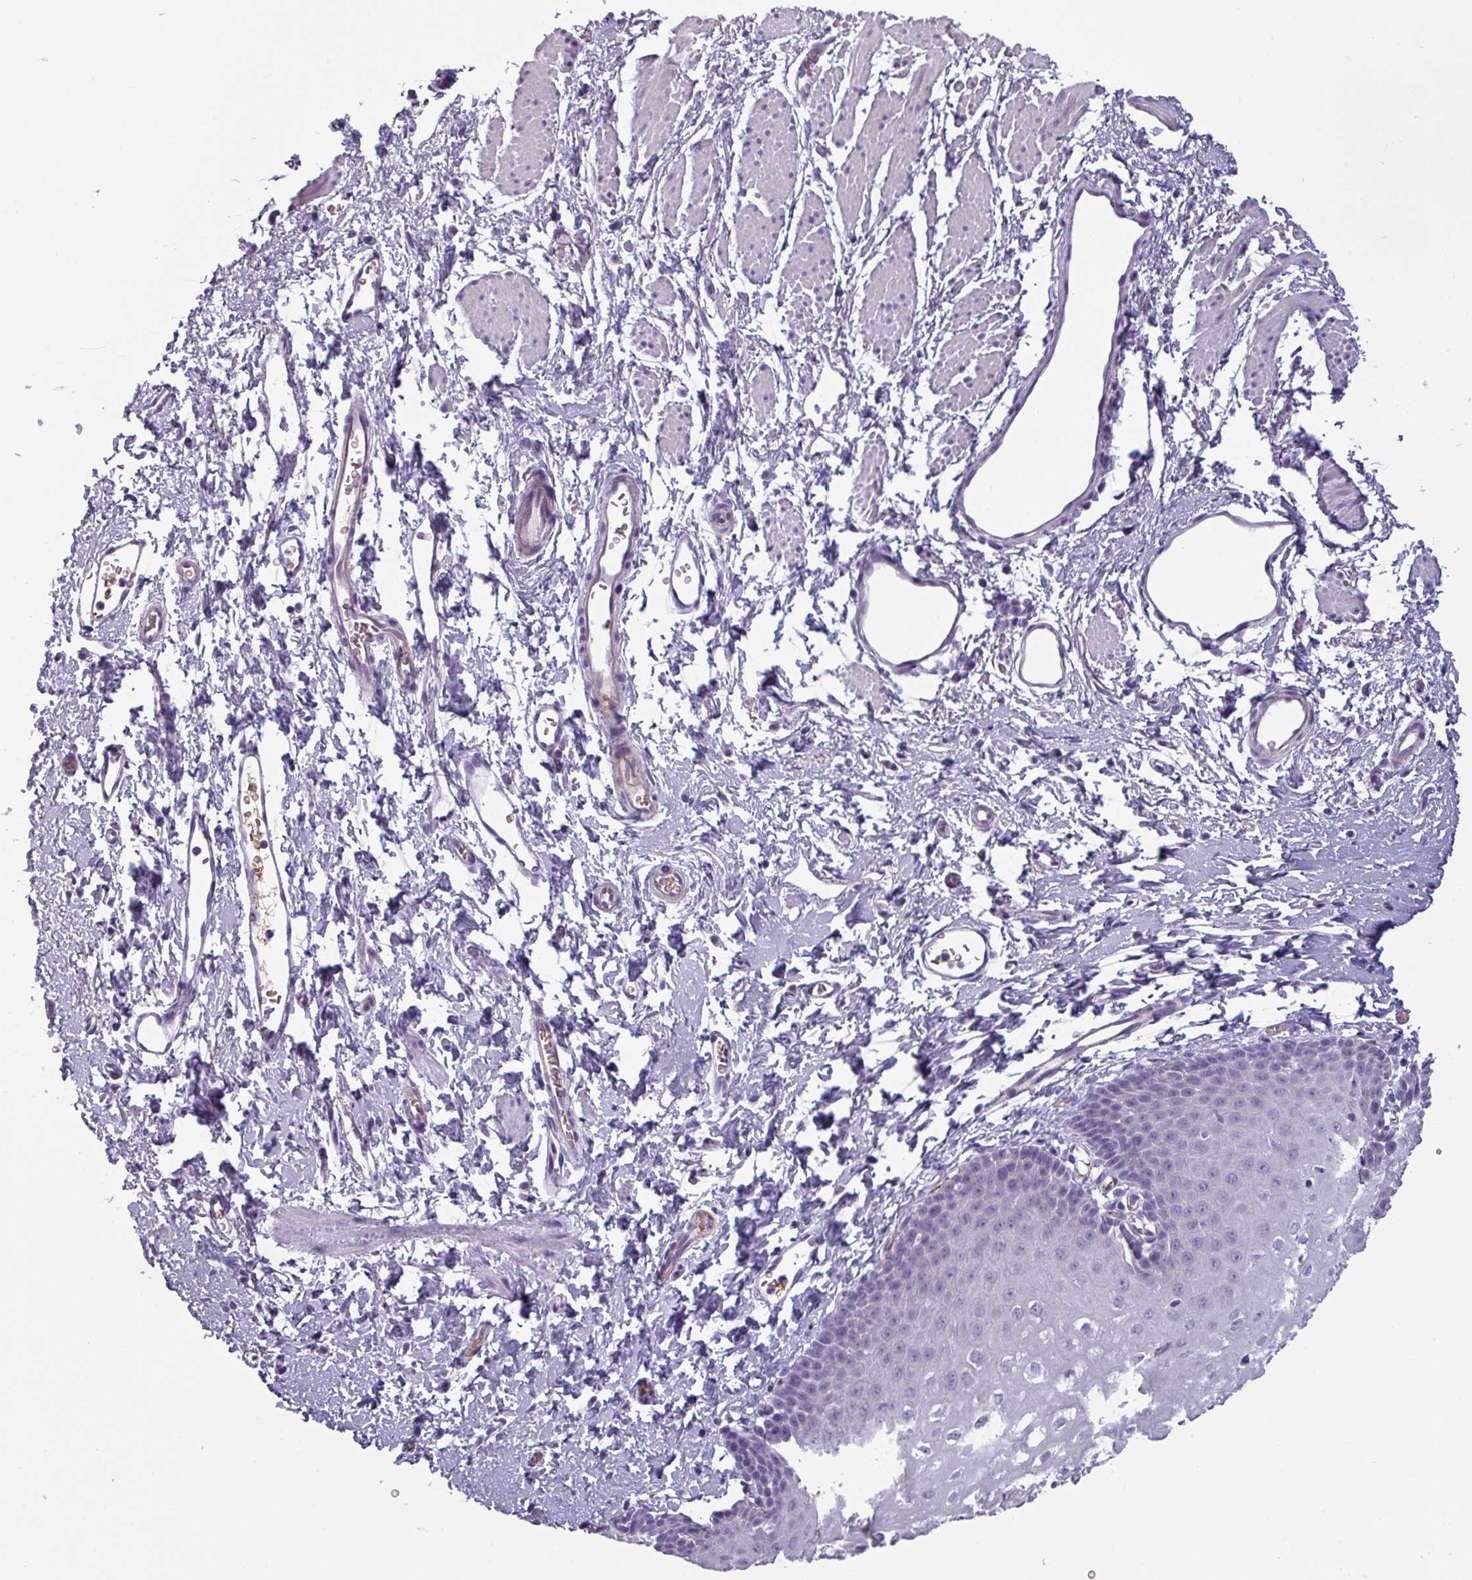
{"staining": {"intensity": "negative", "quantity": "none", "location": "none"}, "tissue": "esophagus", "cell_type": "Squamous epithelial cells", "image_type": "normal", "snomed": [{"axis": "morphology", "description": "Normal tissue, NOS"}, {"axis": "topography", "description": "Esophagus"}], "caption": "Image shows no significant protein positivity in squamous epithelial cells of benign esophagus.", "gene": "AREL1", "patient": {"sex": "male", "age": 70}}